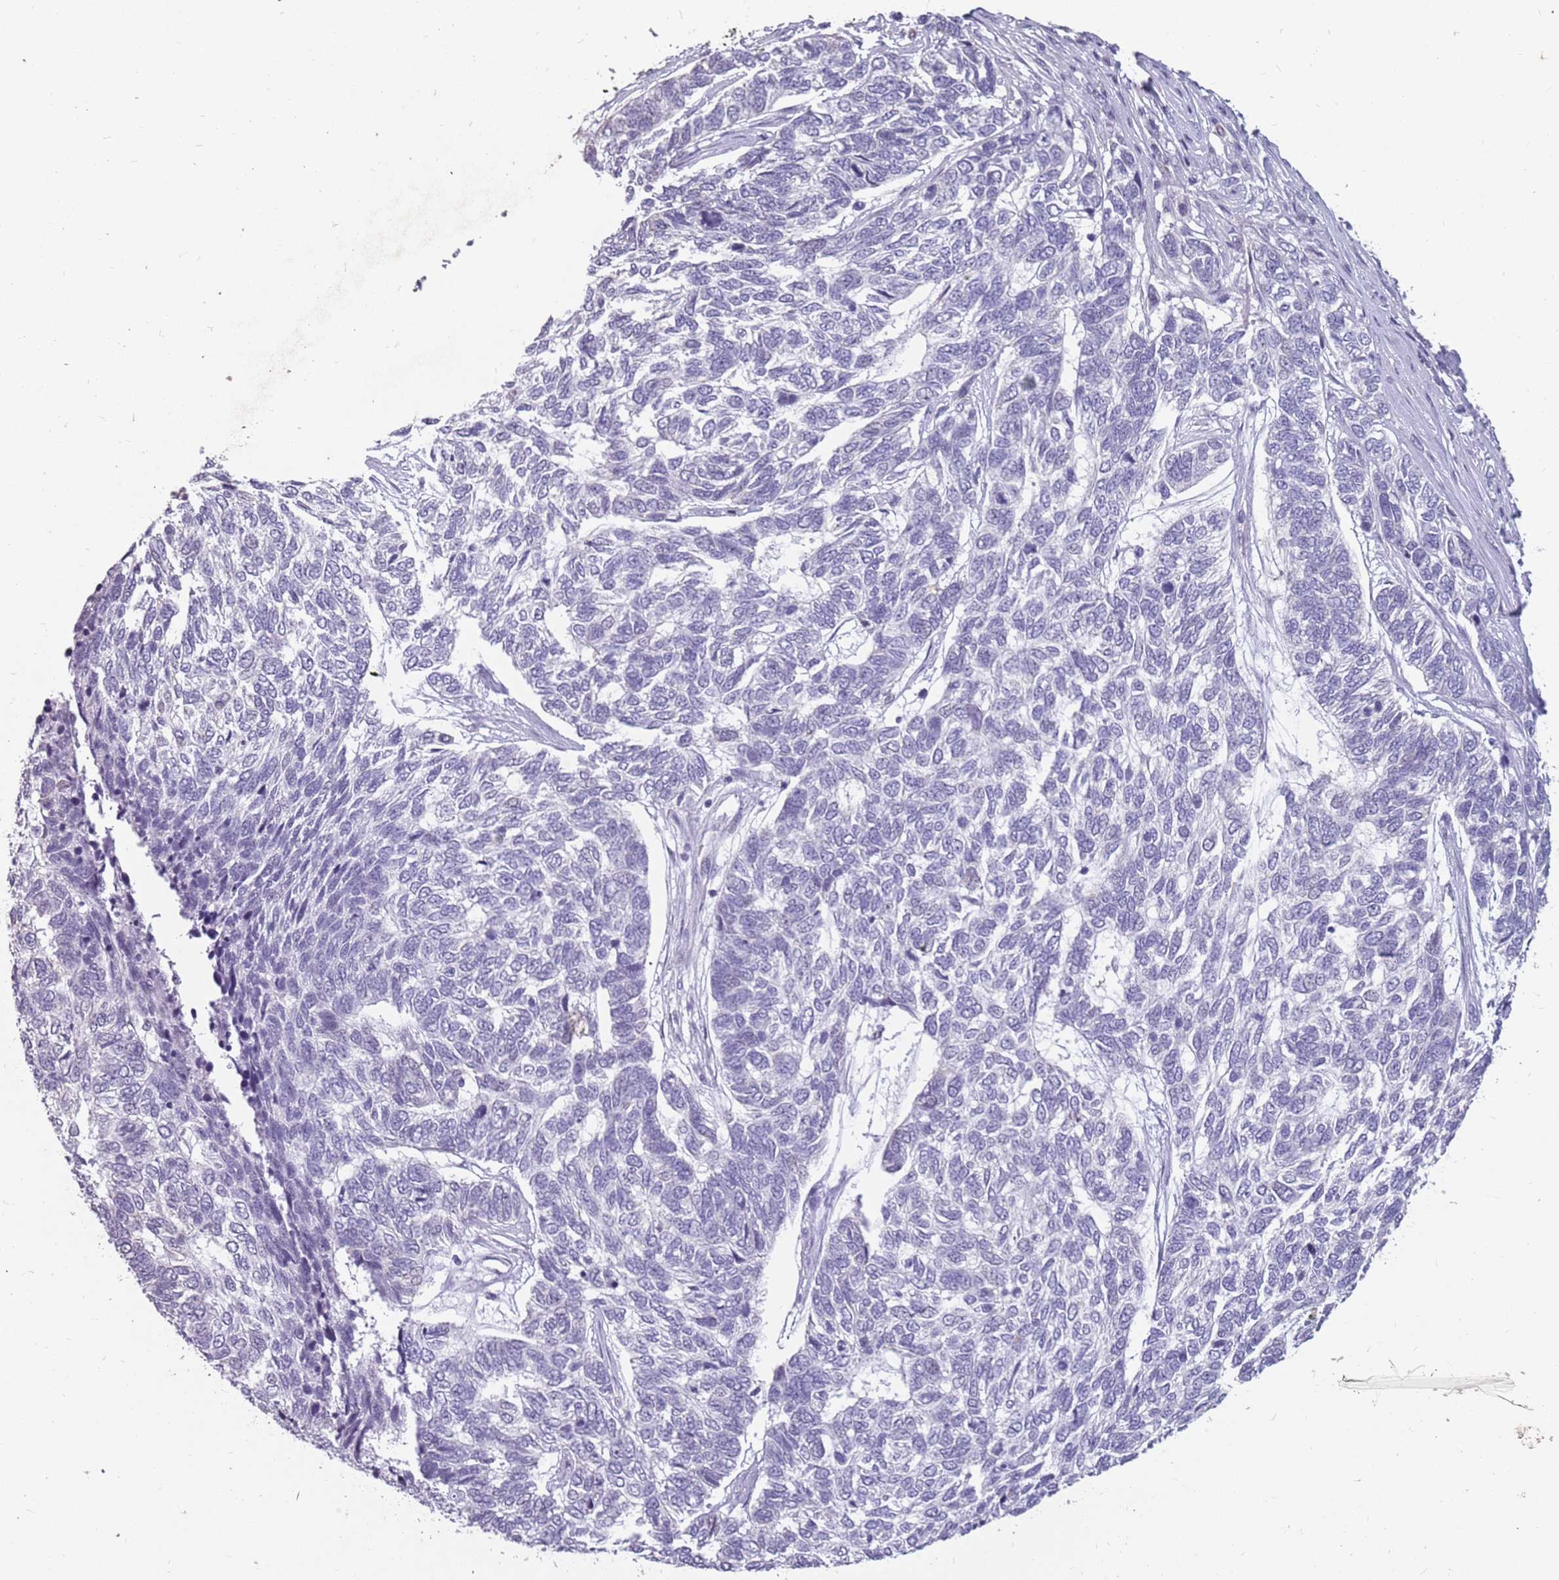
{"staining": {"intensity": "negative", "quantity": "none", "location": "none"}, "tissue": "skin cancer", "cell_type": "Tumor cells", "image_type": "cancer", "snomed": [{"axis": "morphology", "description": "Basal cell carcinoma"}, {"axis": "topography", "description": "Skin"}], "caption": "Tumor cells show no significant expression in skin cancer (basal cell carcinoma). (DAB immunohistochemistry (IHC), high magnification).", "gene": "NEK6", "patient": {"sex": "female", "age": 65}}